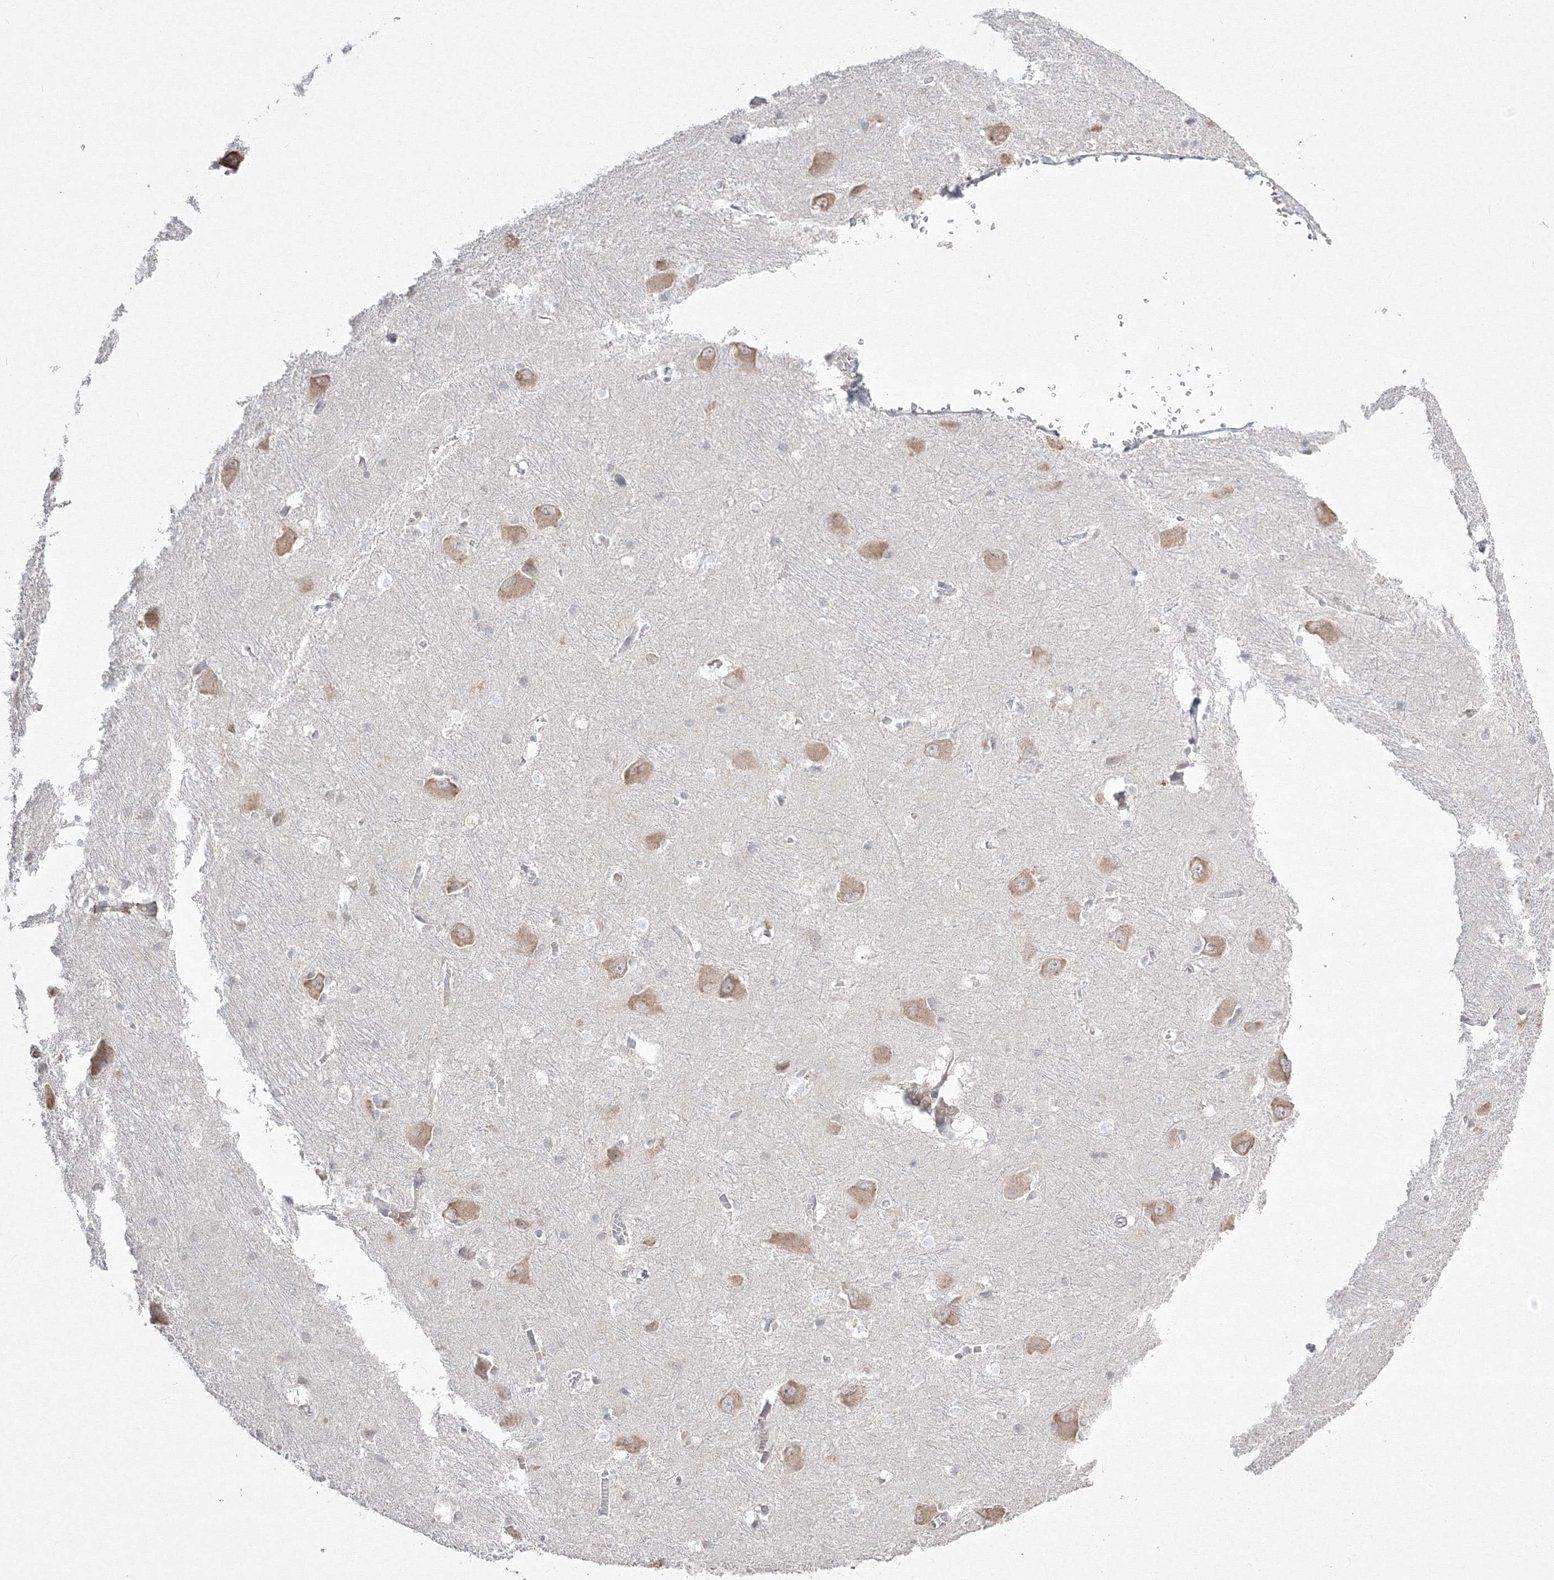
{"staining": {"intensity": "weak", "quantity": "<25%", "location": "cytoplasmic/membranous"}, "tissue": "caudate", "cell_type": "Glial cells", "image_type": "normal", "snomed": [{"axis": "morphology", "description": "Normal tissue, NOS"}, {"axis": "topography", "description": "Lateral ventricle wall"}], "caption": "Immunohistochemistry (IHC) of normal human caudate reveals no staining in glial cells. (DAB (3,3'-diaminobenzidine) immunohistochemistry (IHC), high magnification).", "gene": "FBXL8", "patient": {"sex": "male", "age": 37}}